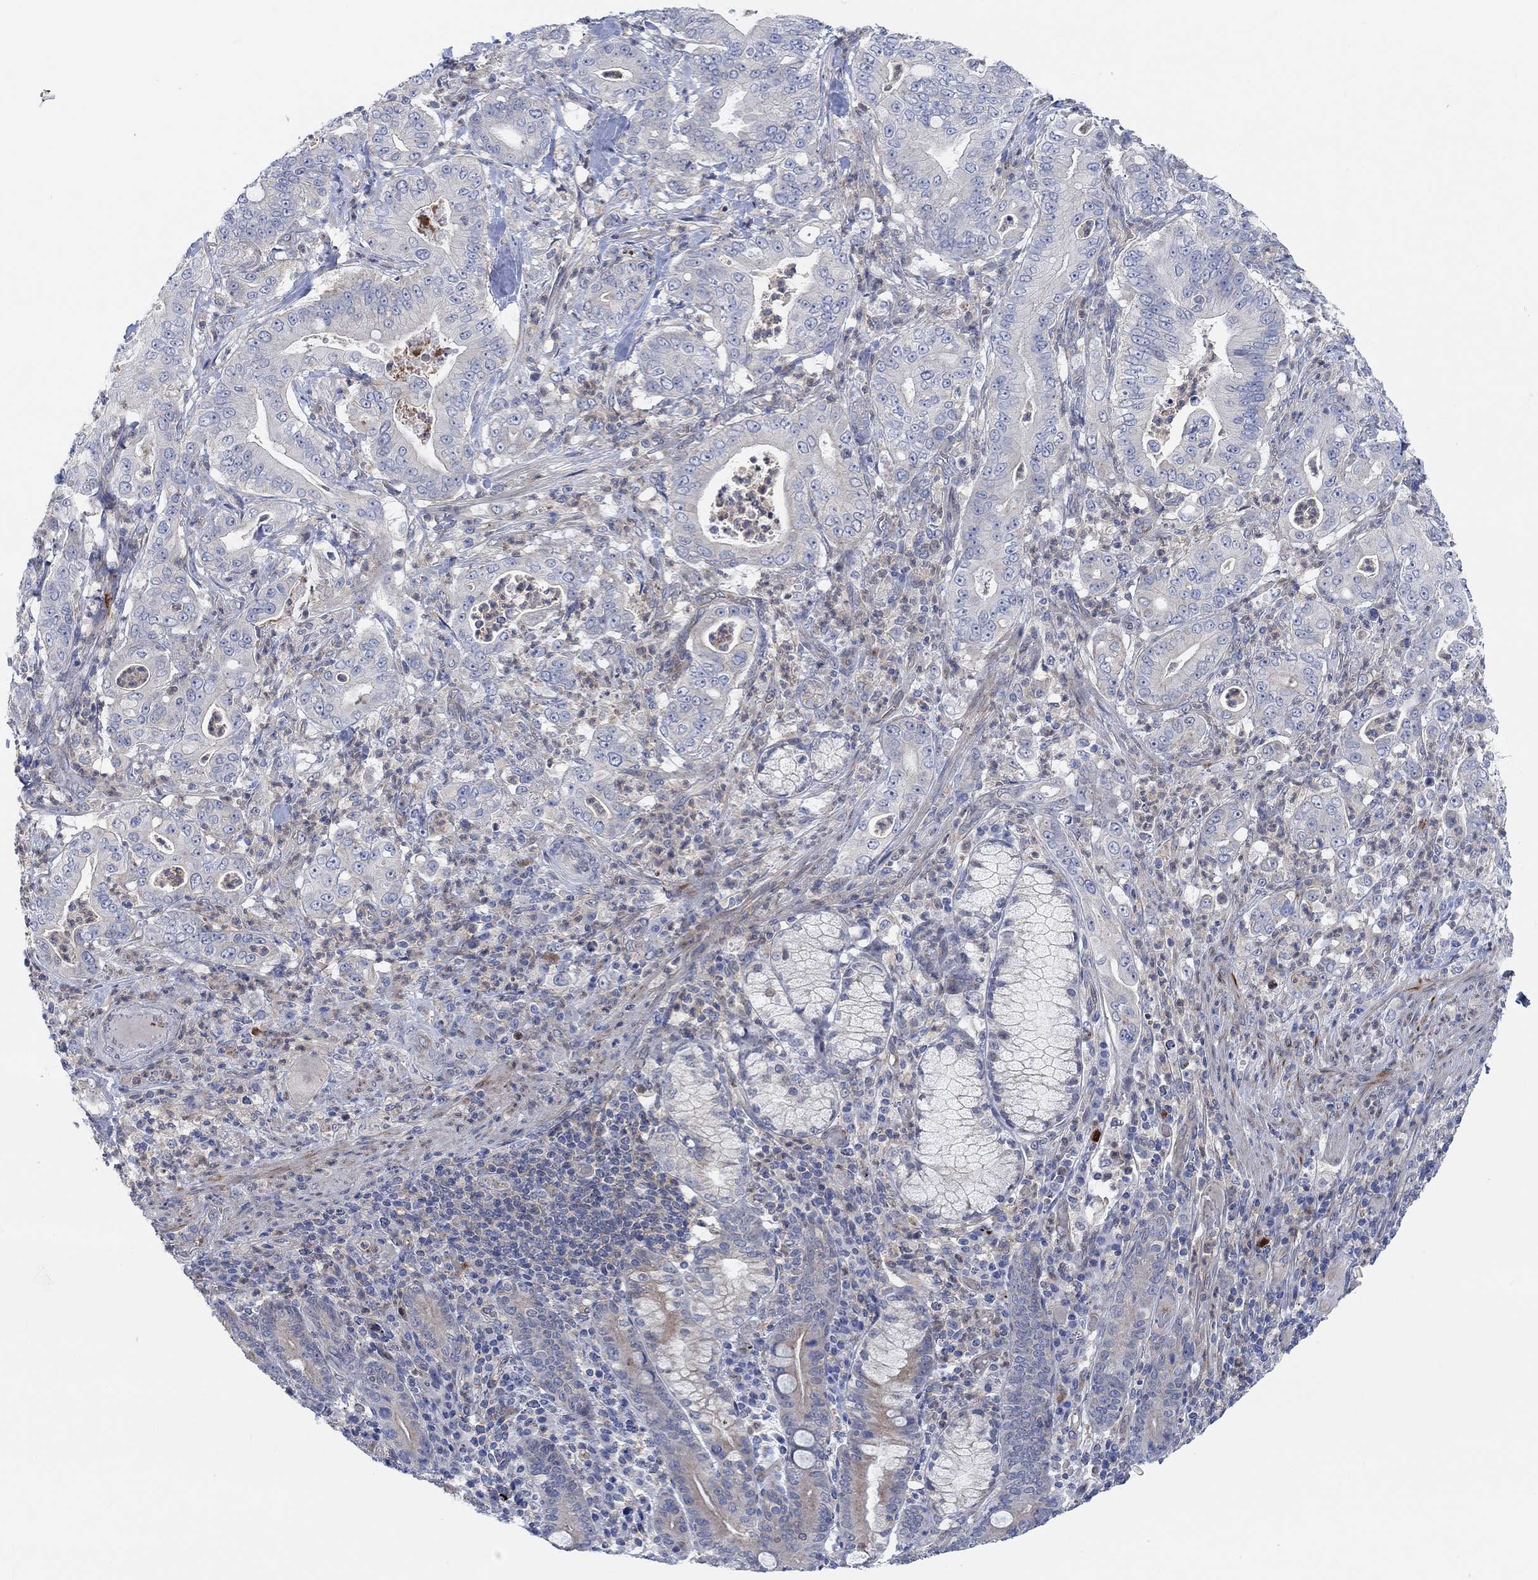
{"staining": {"intensity": "negative", "quantity": "none", "location": "none"}, "tissue": "pancreatic cancer", "cell_type": "Tumor cells", "image_type": "cancer", "snomed": [{"axis": "morphology", "description": "Adenocarcinoma, NOS"}, {"axis": "topography", "description": "Pancreas"}], "caption": "IHC histopathology image of neoplastic tissue: human adenocarcinoma (pancreatic) stained with DAB (3,3'-diaminobenzidine) shows no significant protein staining in tumor cells.", "gene": "PMFBP1", "patient": {"sex": "male", "age": 71}}